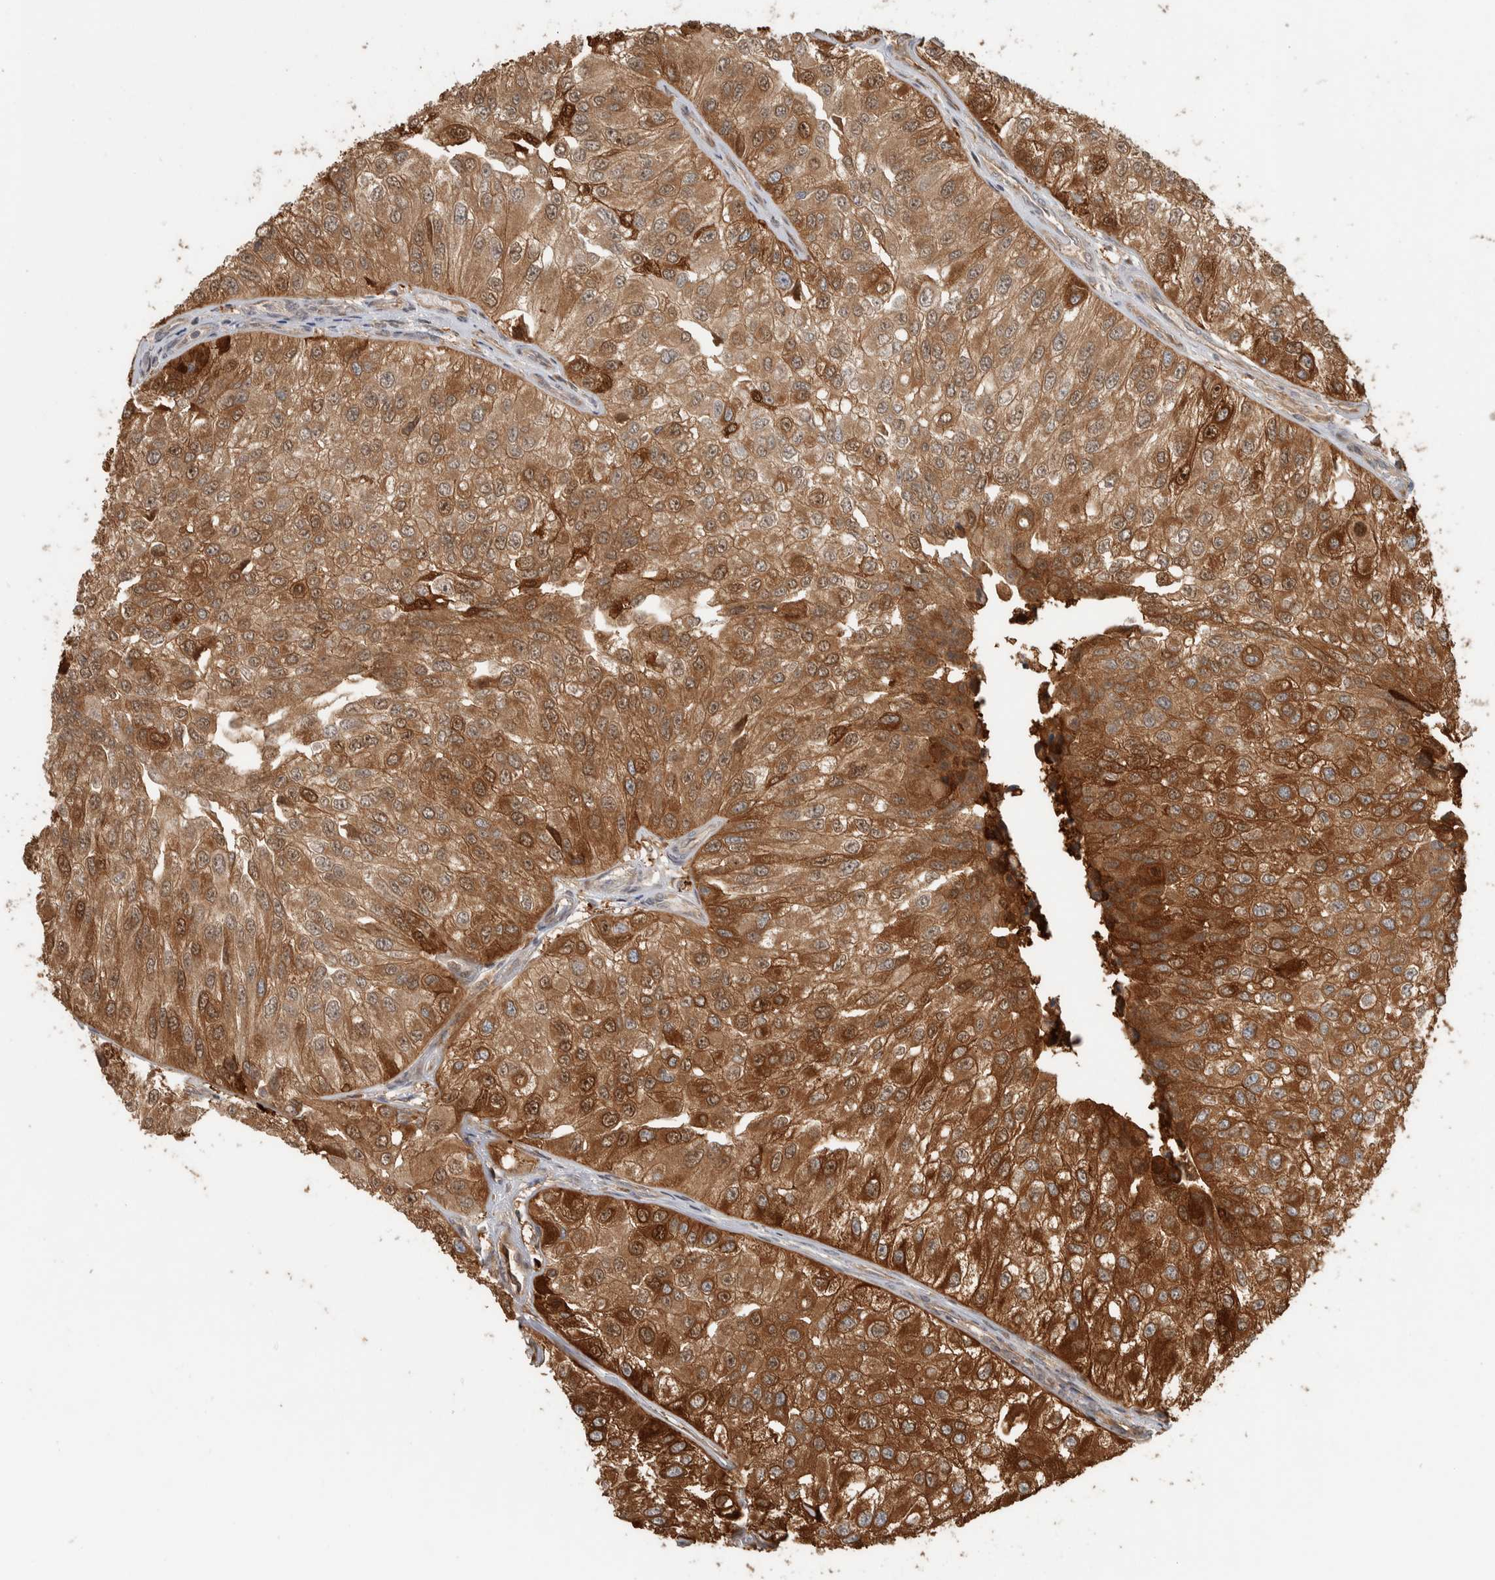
{"staining": {"intensity": "strong", "quantity": ">75%", "location": "cytoplasmic/membranous"}, "tissue": "urothelial cancer", "cell_type": "Tumor cells", "image_type": "cancer", "snomed": [{"axis": "morphology", "description": "Urothelial carcinoma, High grade"}, {"axis": "topography", "description": "Kidney"}, {"axis": "topography", "description": "Urinary bladder"}], "caption": "This micrograph demonstrates urothelial carcinoma (high-grade) stained with IHC to label a protein in brown. The cytoplasmic/membranous of tumor cells show strong positivity for the protein. Nuclei are counter-stained blue.", "gene": "CNTROB", "patient": {"sex": "male", "age": 77}}